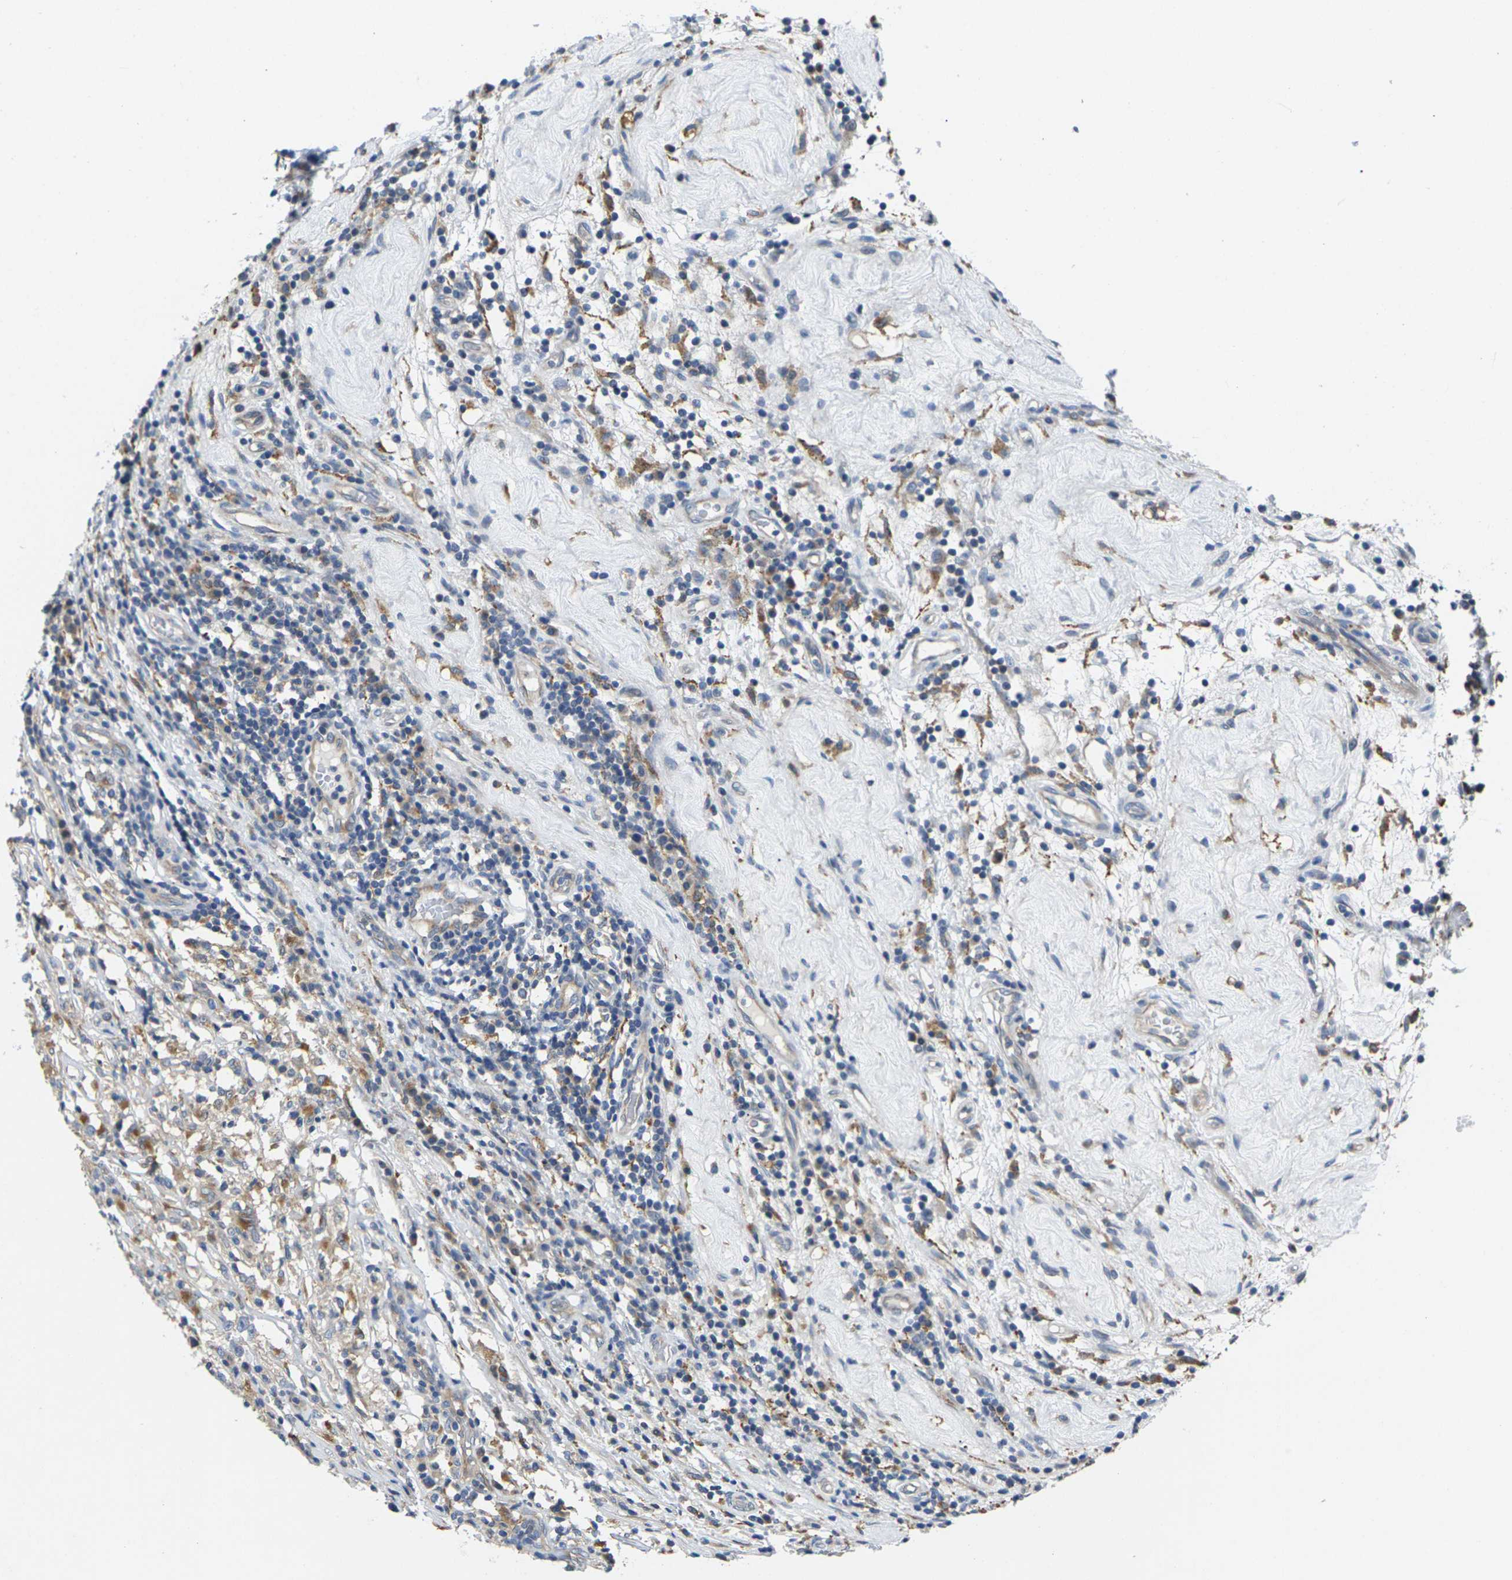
{"staining": {"intensity": "negative", "quantity": "none", "location": "none"}, "tissue": "testis cancer", "cell_type": "Tumor cells", "image_type": "cancer", "snomed": [{"axis": "morphology", "description": "Seminoma, NOS"}, {"axis": "topography", "description": "Testis"}], "caption": "This photomicrograph is of testis cancer (seminoma) stained with immunohistochemistry (IHC) to label a protein in brown with the nuclei are counter-stained blue. There is no positivity in tumor cells.", "gene": "SCNN1A", "patient": {"sex": "male", "age": 43}}